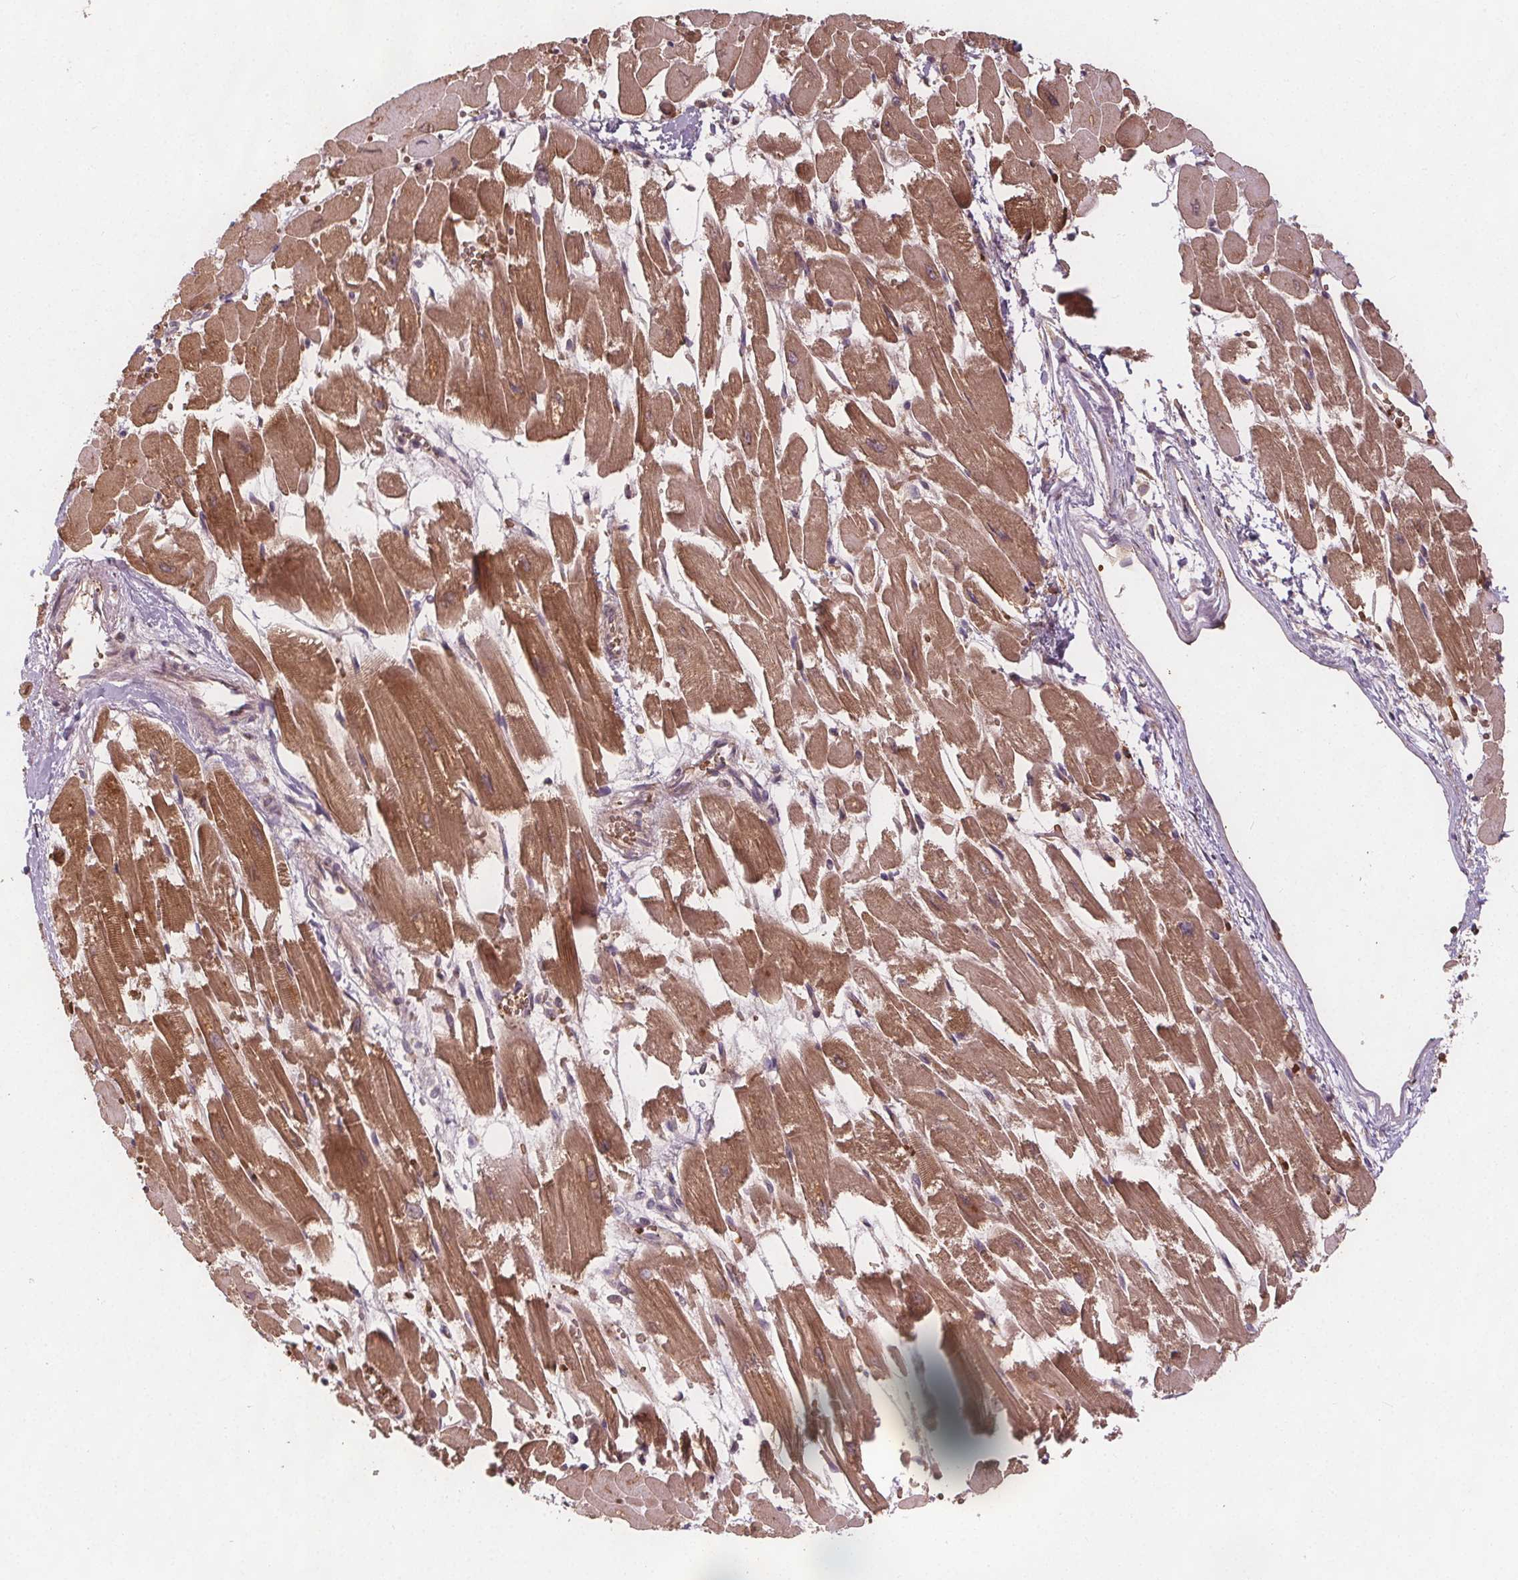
{"staining": {"intensity": "moderate", "quantity": ">75%", "location": "cytoplasmic/membranous"}, "tissue": "heart muscle", "cell_type": "Cardiomyocytes", "image_type": "normal", "snomed": [{"axis": "morphology", "description": "Normal tissue, NOS"}, {"axis": "topography", "description": "Heart"}], "caption": "The histopathology image reveals staining of normal heart muscle, revealing moderate cytoplasmic/membranous protein staining (brown color) within cardiomyocytes.", "gene": "EIF3D", "patient": {"sex": "female", "age": 52}}